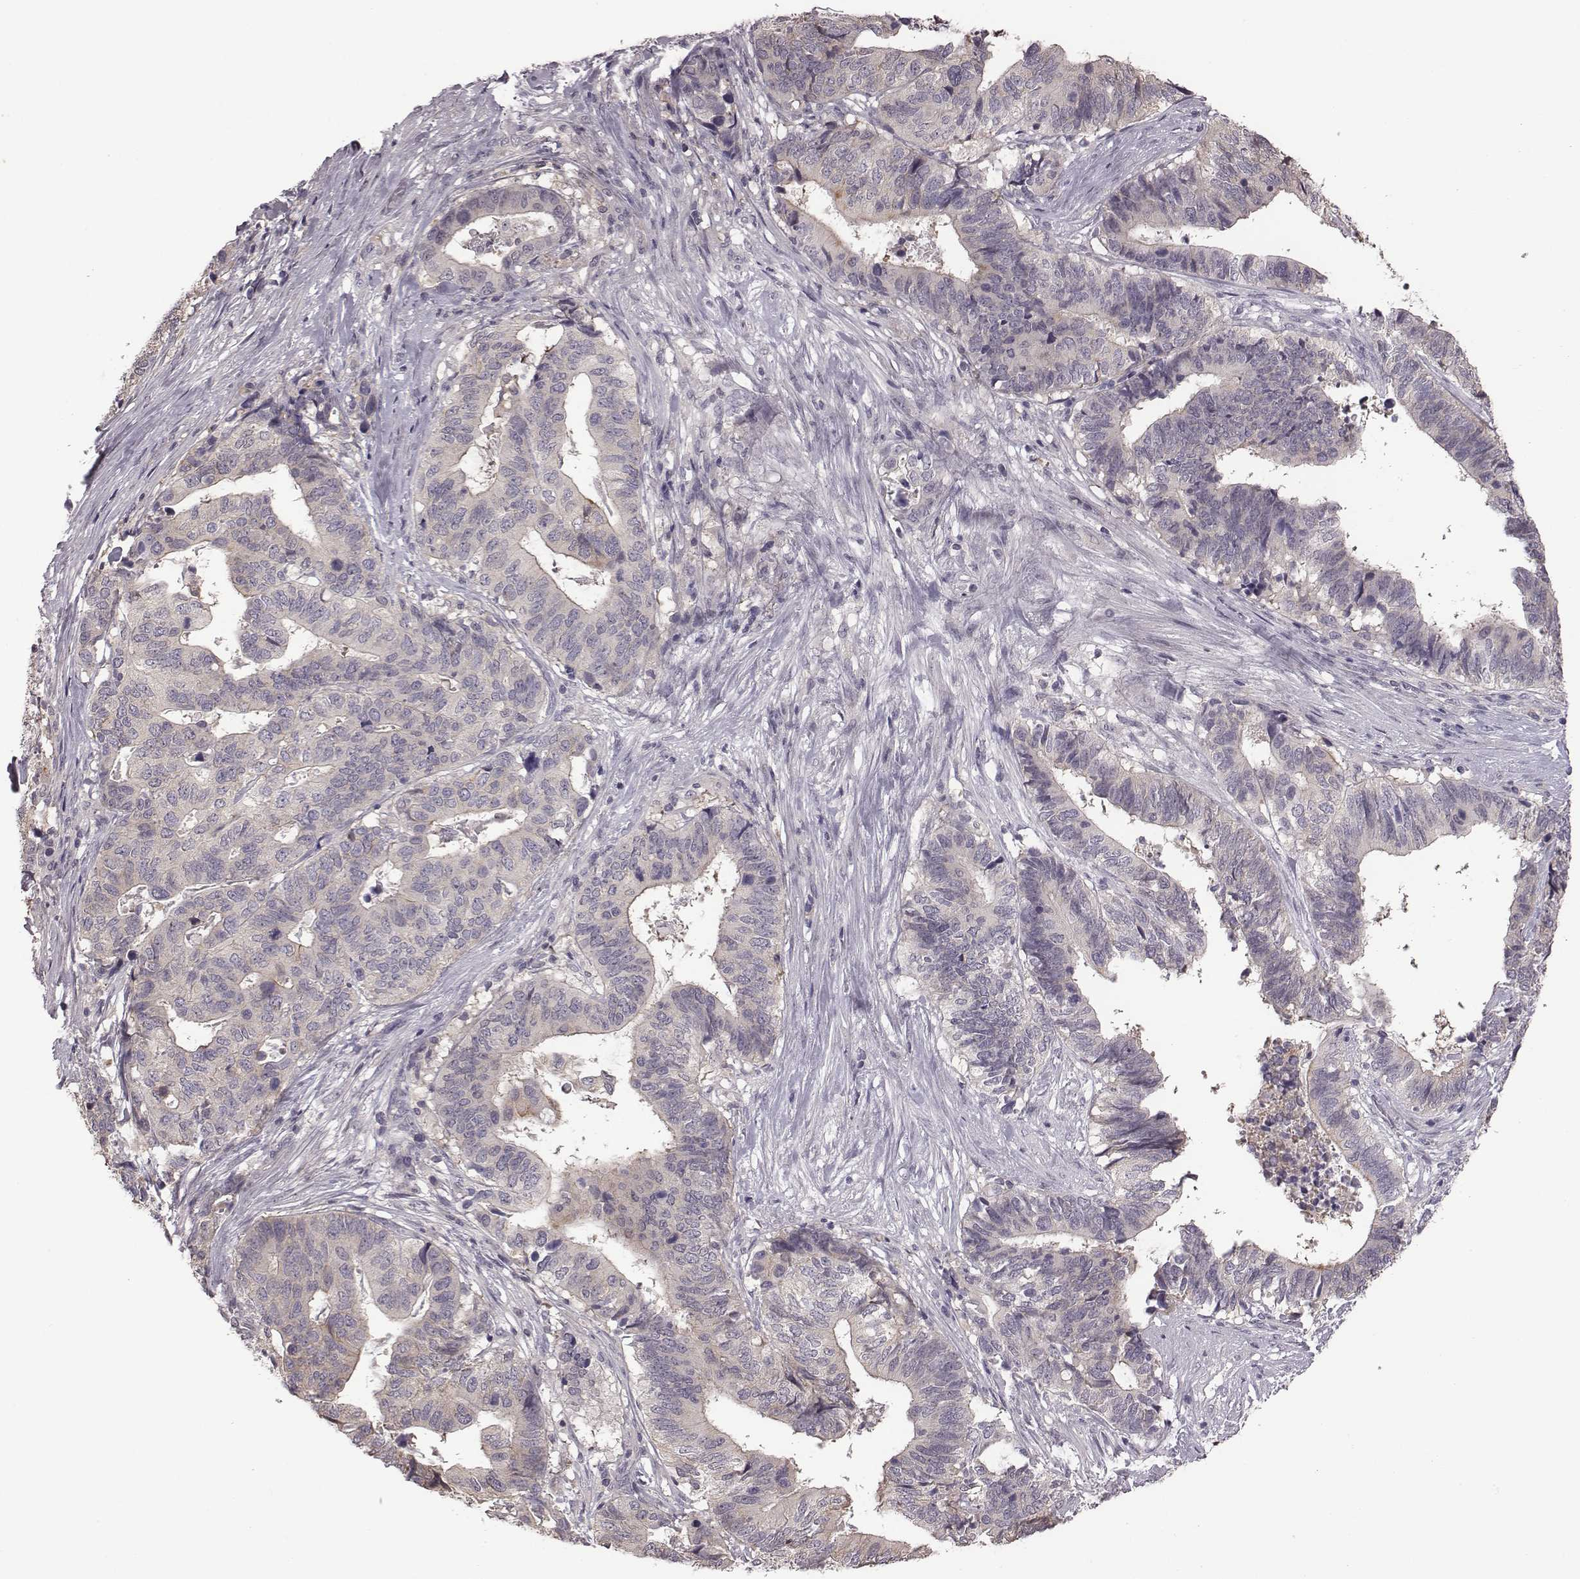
{"staining": {"intensity": "negative", "quantity": "none", "location": "none"}, "tissue": "stomach cancer", "cell_type": "Tumor cells", "image_type": "cancer", "snomed": [{"axis": "morphology", "description": "Adenocarcinoma, NOS"}, {"axis": "topography", "description": "Stomach, upper"}], "caption": "Micrograph shows no protein staining in tumor cells of stomach cancer tissue.", "gene": "BICDL1", "patient": {"sex": "female", "age": 67}}